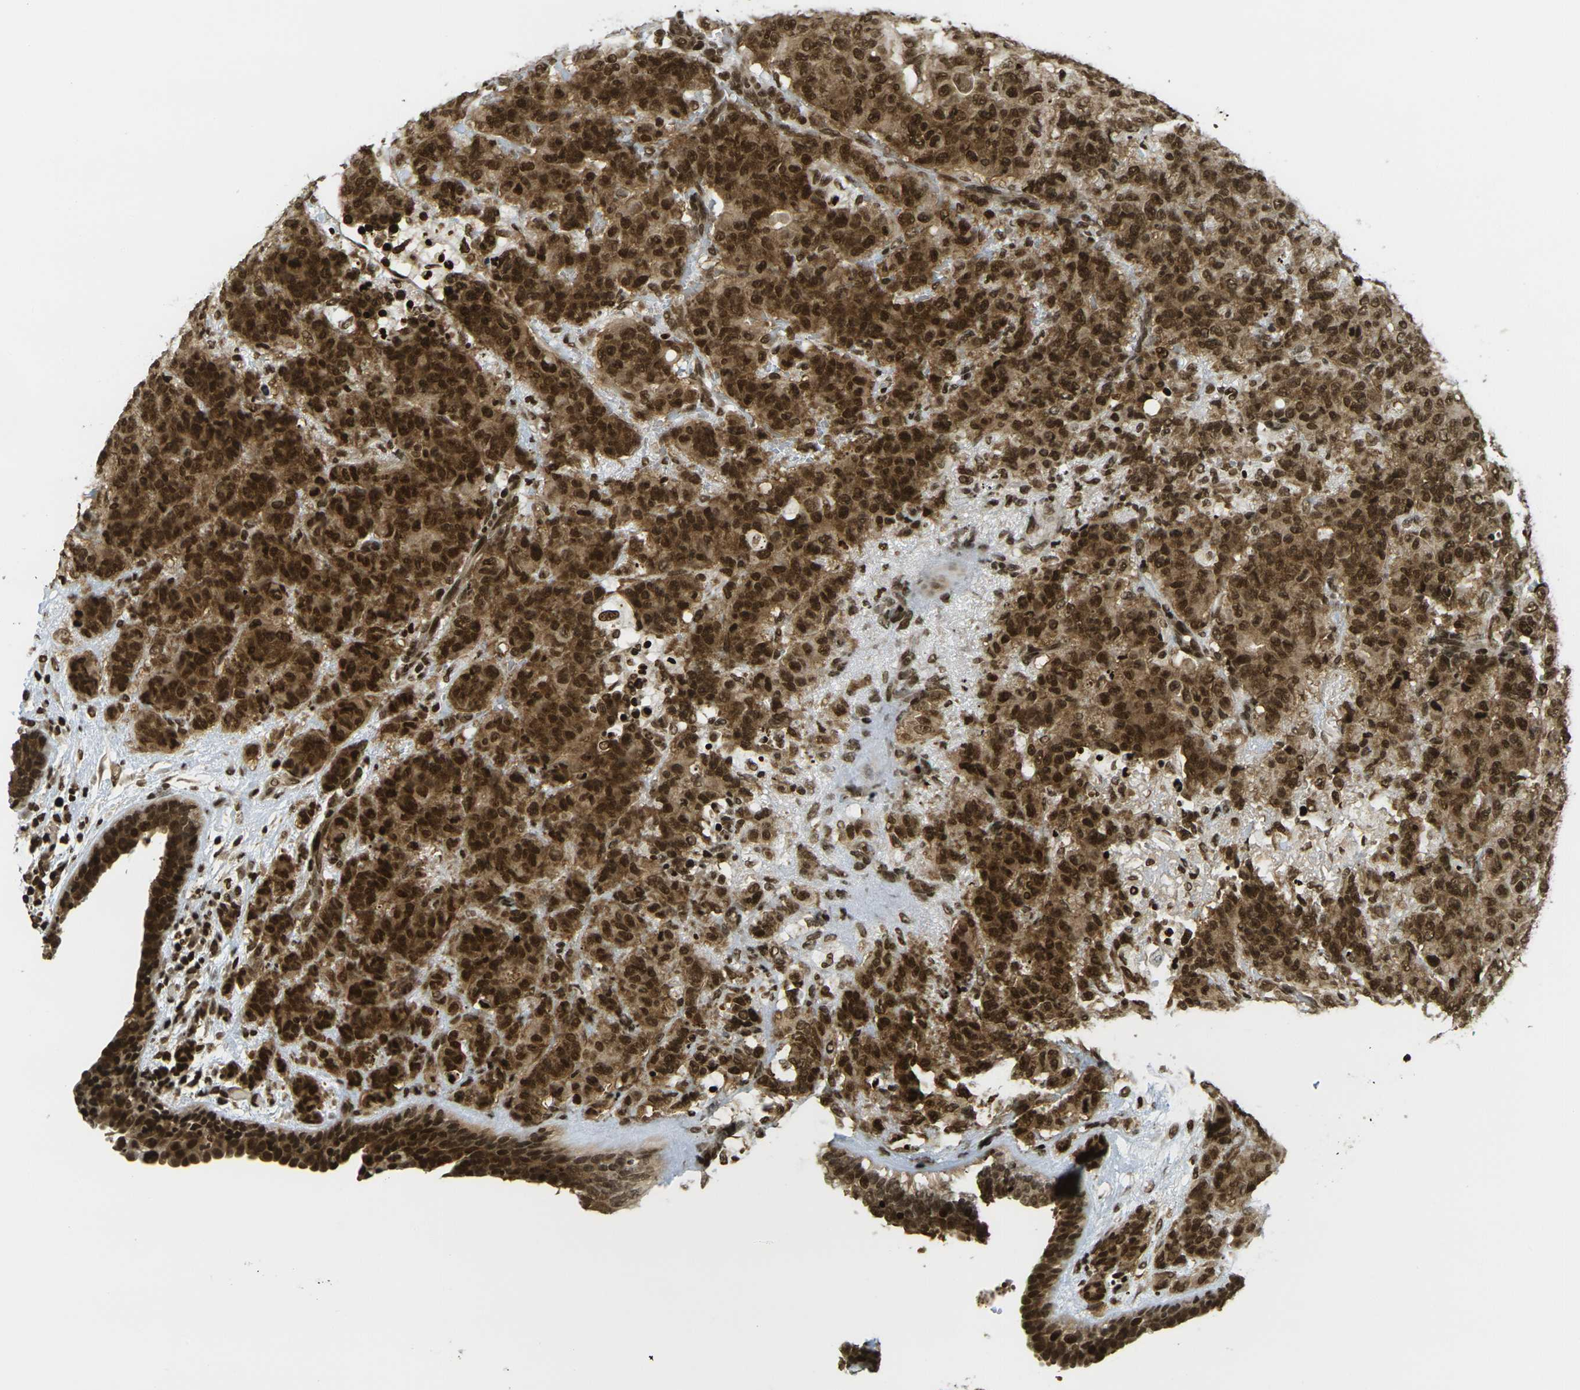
{"staining": {"intensity": "strong", "quantity": ">75%", "location": "cytoplasmic/membranous,nuclear"}, "tissue": "breast cancer", "cell_type": "Tumor cells", "image_type": "cancer", "snomed": [{"axis": "morphology", "description": "Duct carcinoma"}, {"axis": "topography", "description": "Breast"}], "caption": "The histopathology image reveals immunohistochemical staining of breast cancer (infiltrating ductal carcinoma). There is strong cytoplasmic/membranous and nuclear staining is identified in approximately >75% of tumor cells. (DAB (3,3'-diaminobenzidine) IHC, brown staining for protein, blue staining for nuclei).", "gene": "RUVBL2", "patient": {"sex": "female", "age": 40}}